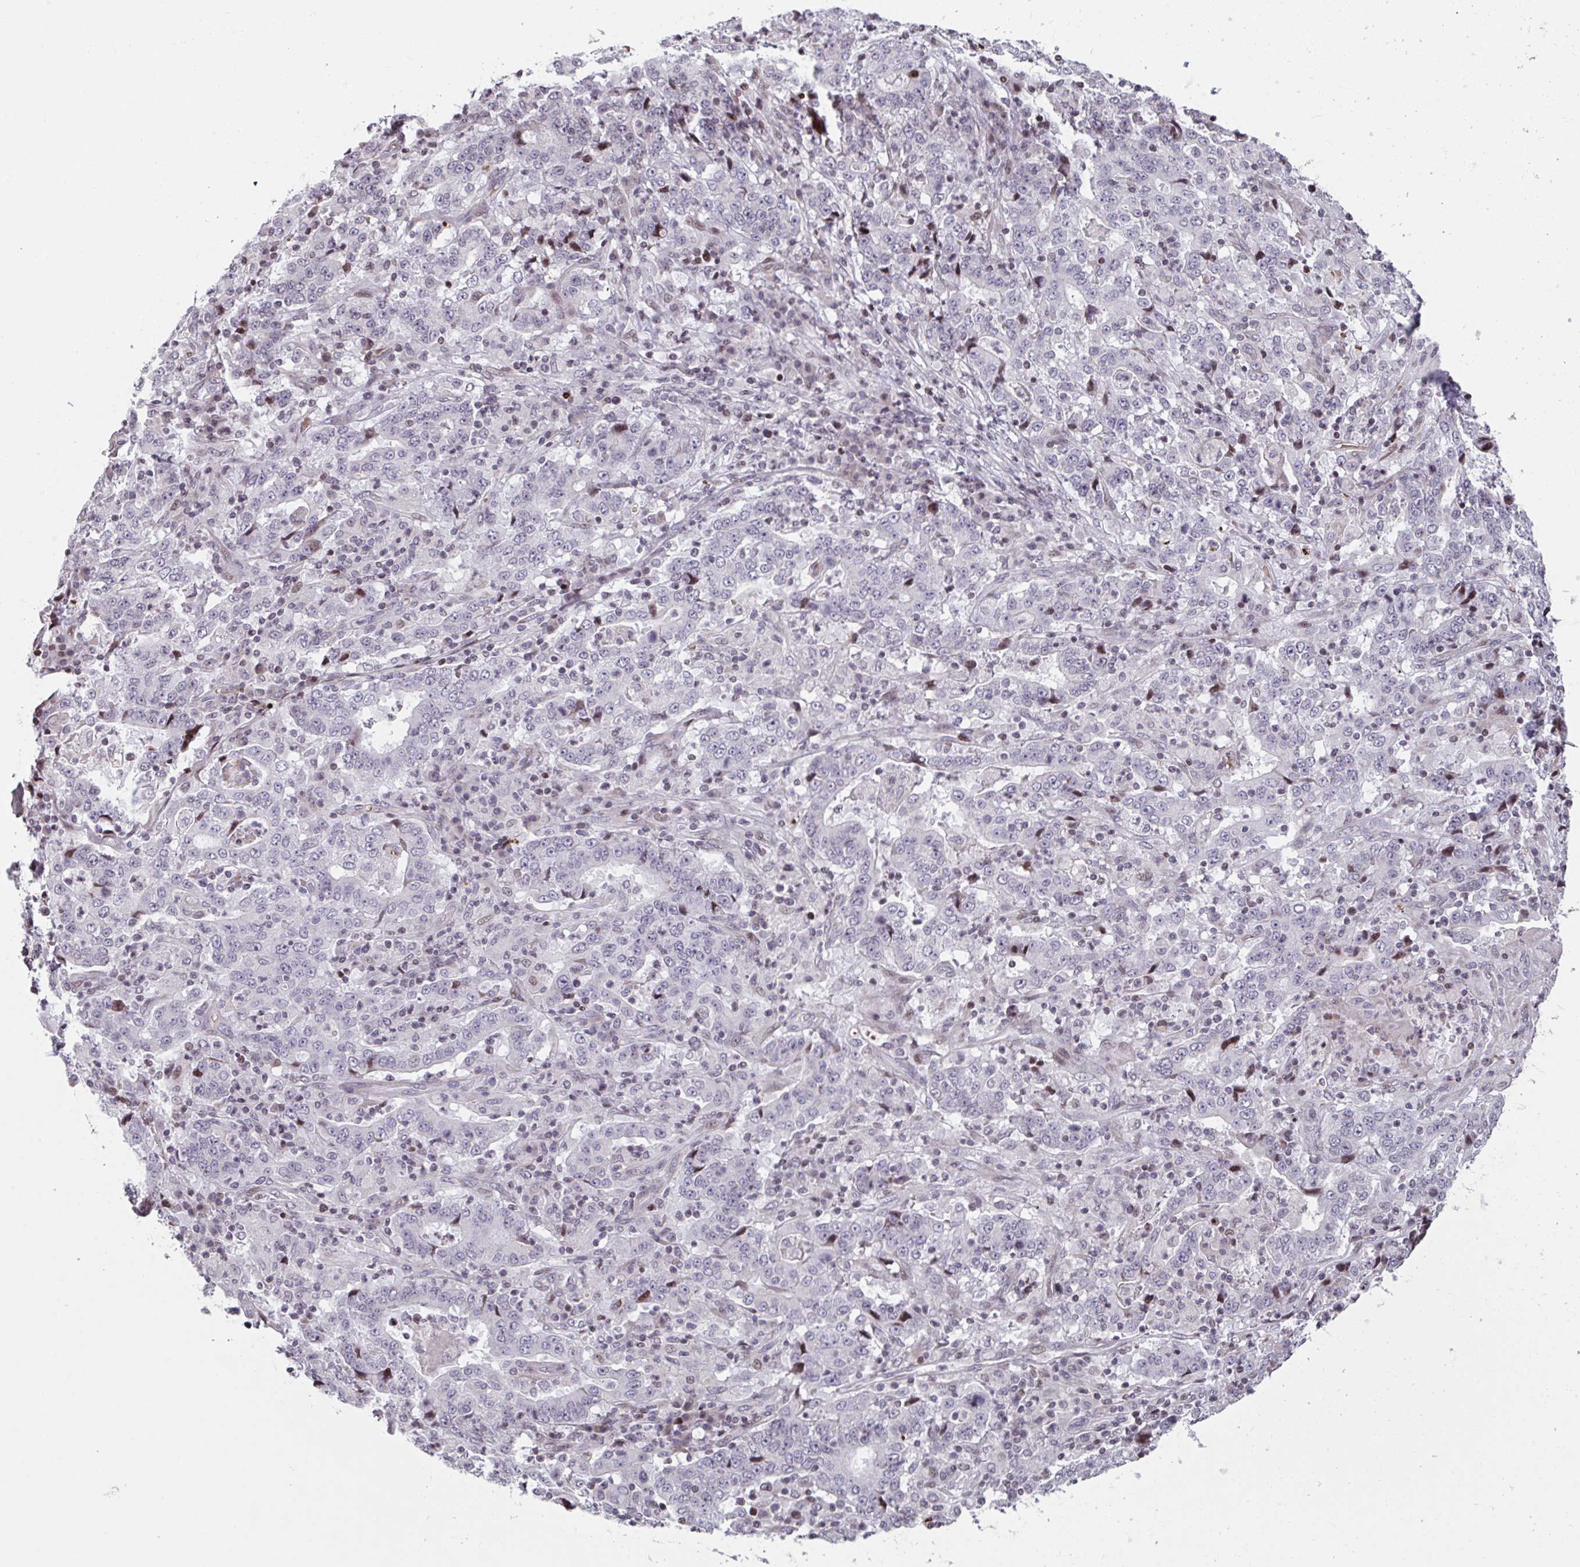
{"staining": {"intensity": "negative", "quantity": "none", "location": "none"}, "tissue": "stomach cancer", "cell_type": "Tumor cells", "image_type": "cancer", "snomed": [{"axis": "morphology", "description": "Normal tissue, NOS"}, {"axis": "morphology", "description": "Adenocarcinoma, NOS"}, {"axis": "topography", "description": "Stomach, upper"}, {"axis": "topography", "description": "Stomach"}], "caption": "Immunohistochemical staining of stomach cancer (adenocarcinoma) demonstrates no significant staining in tumor cells. Nuclei are stained in blue.", "gene": "PCDHB8", "patient": {"sex": "male", "age": 59}}